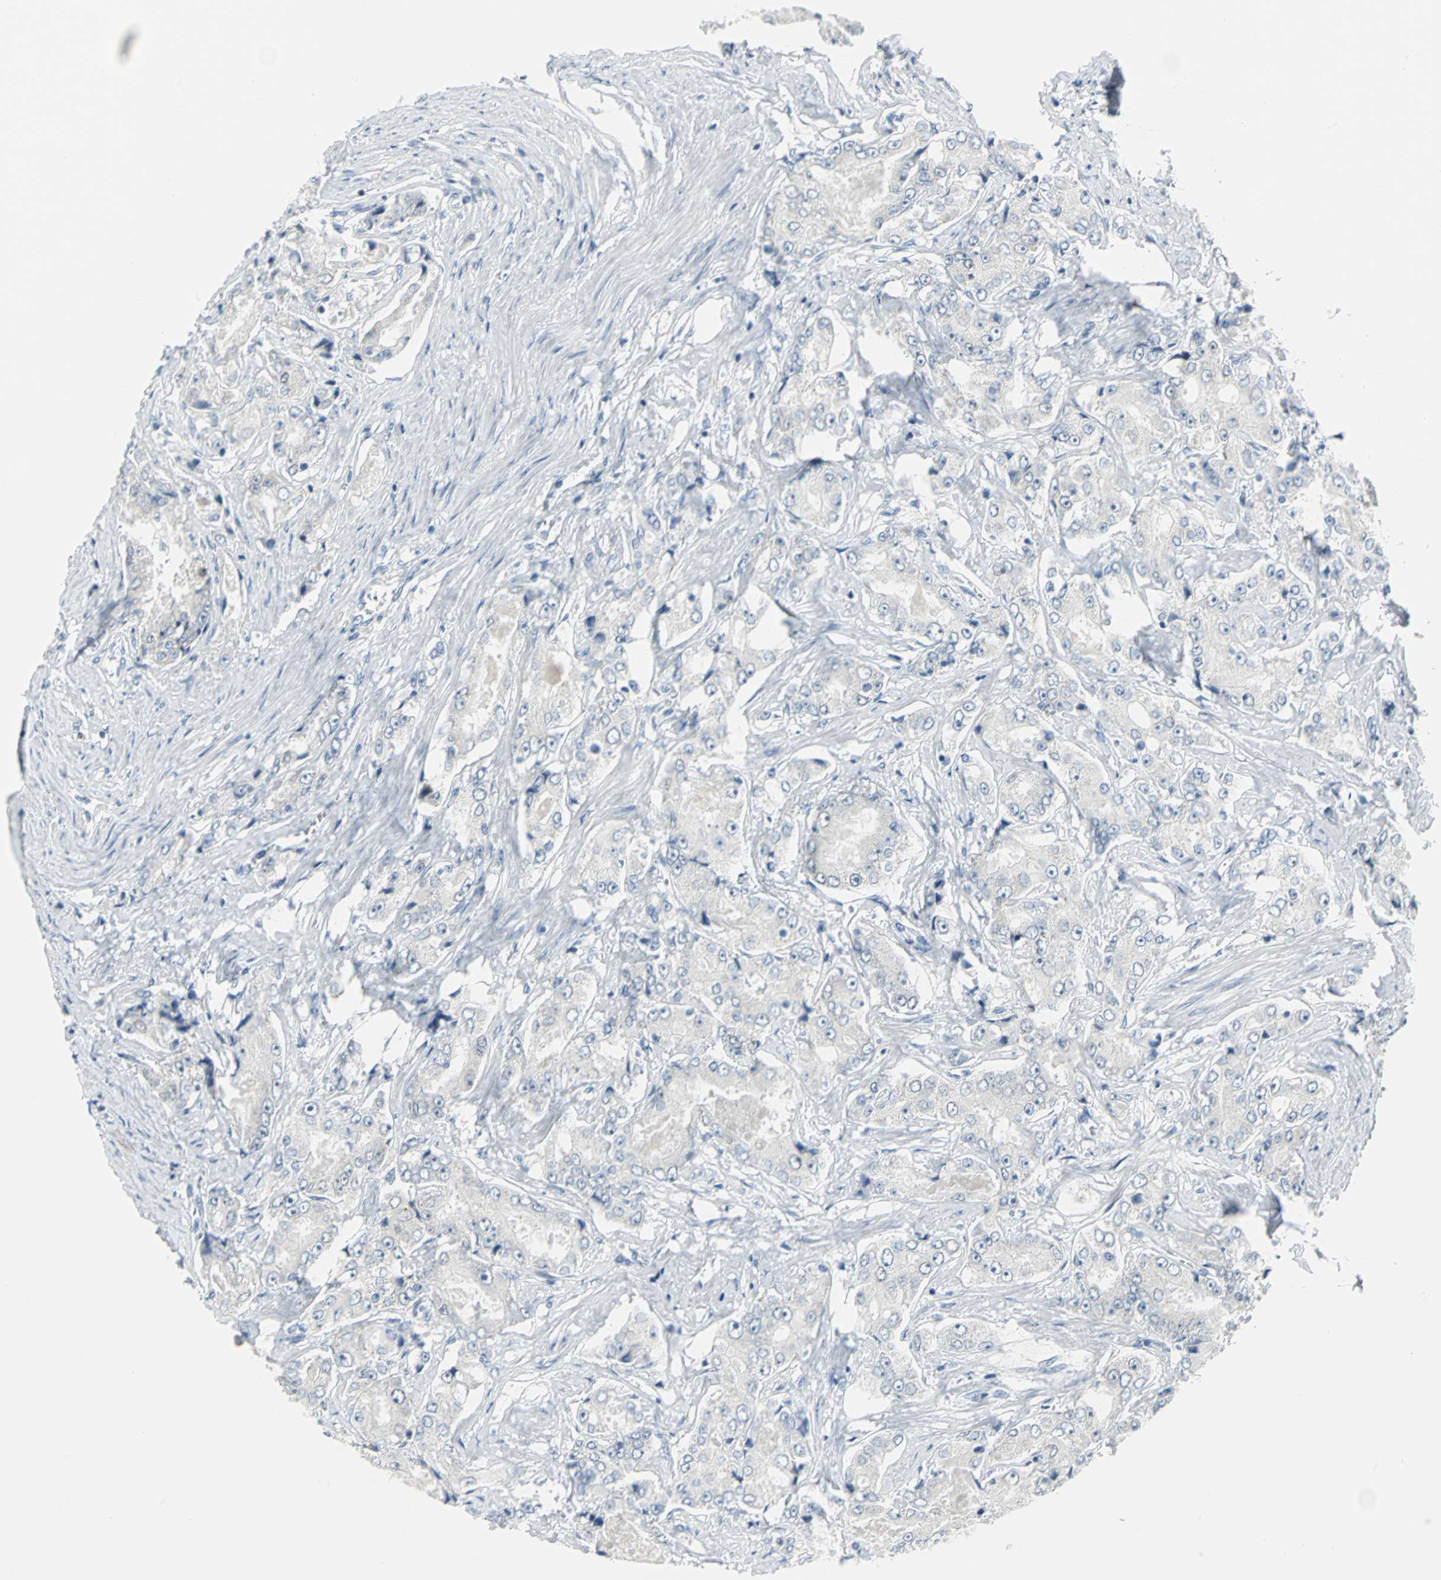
{"staining": {"intensity": "negative", "quantity": "none", "location": "none"}, "tissue": "prostate cancer", "cell_type": "Tumor cells", "image_type": "cancer", "snomed": [{"axis": "morphology", "description": "Adenocarcinoma, High grade"}, {"axis": "topography", "description": "Prostate"}], "caption": "An image of human prostate cancer is negative for staining in tumor cells. (DAB (3,3'-diaminobenzidine) immunohistochemistry, high magnification).", "gene": "MCM4", "patient": {"sex": "male", "age": 73}}